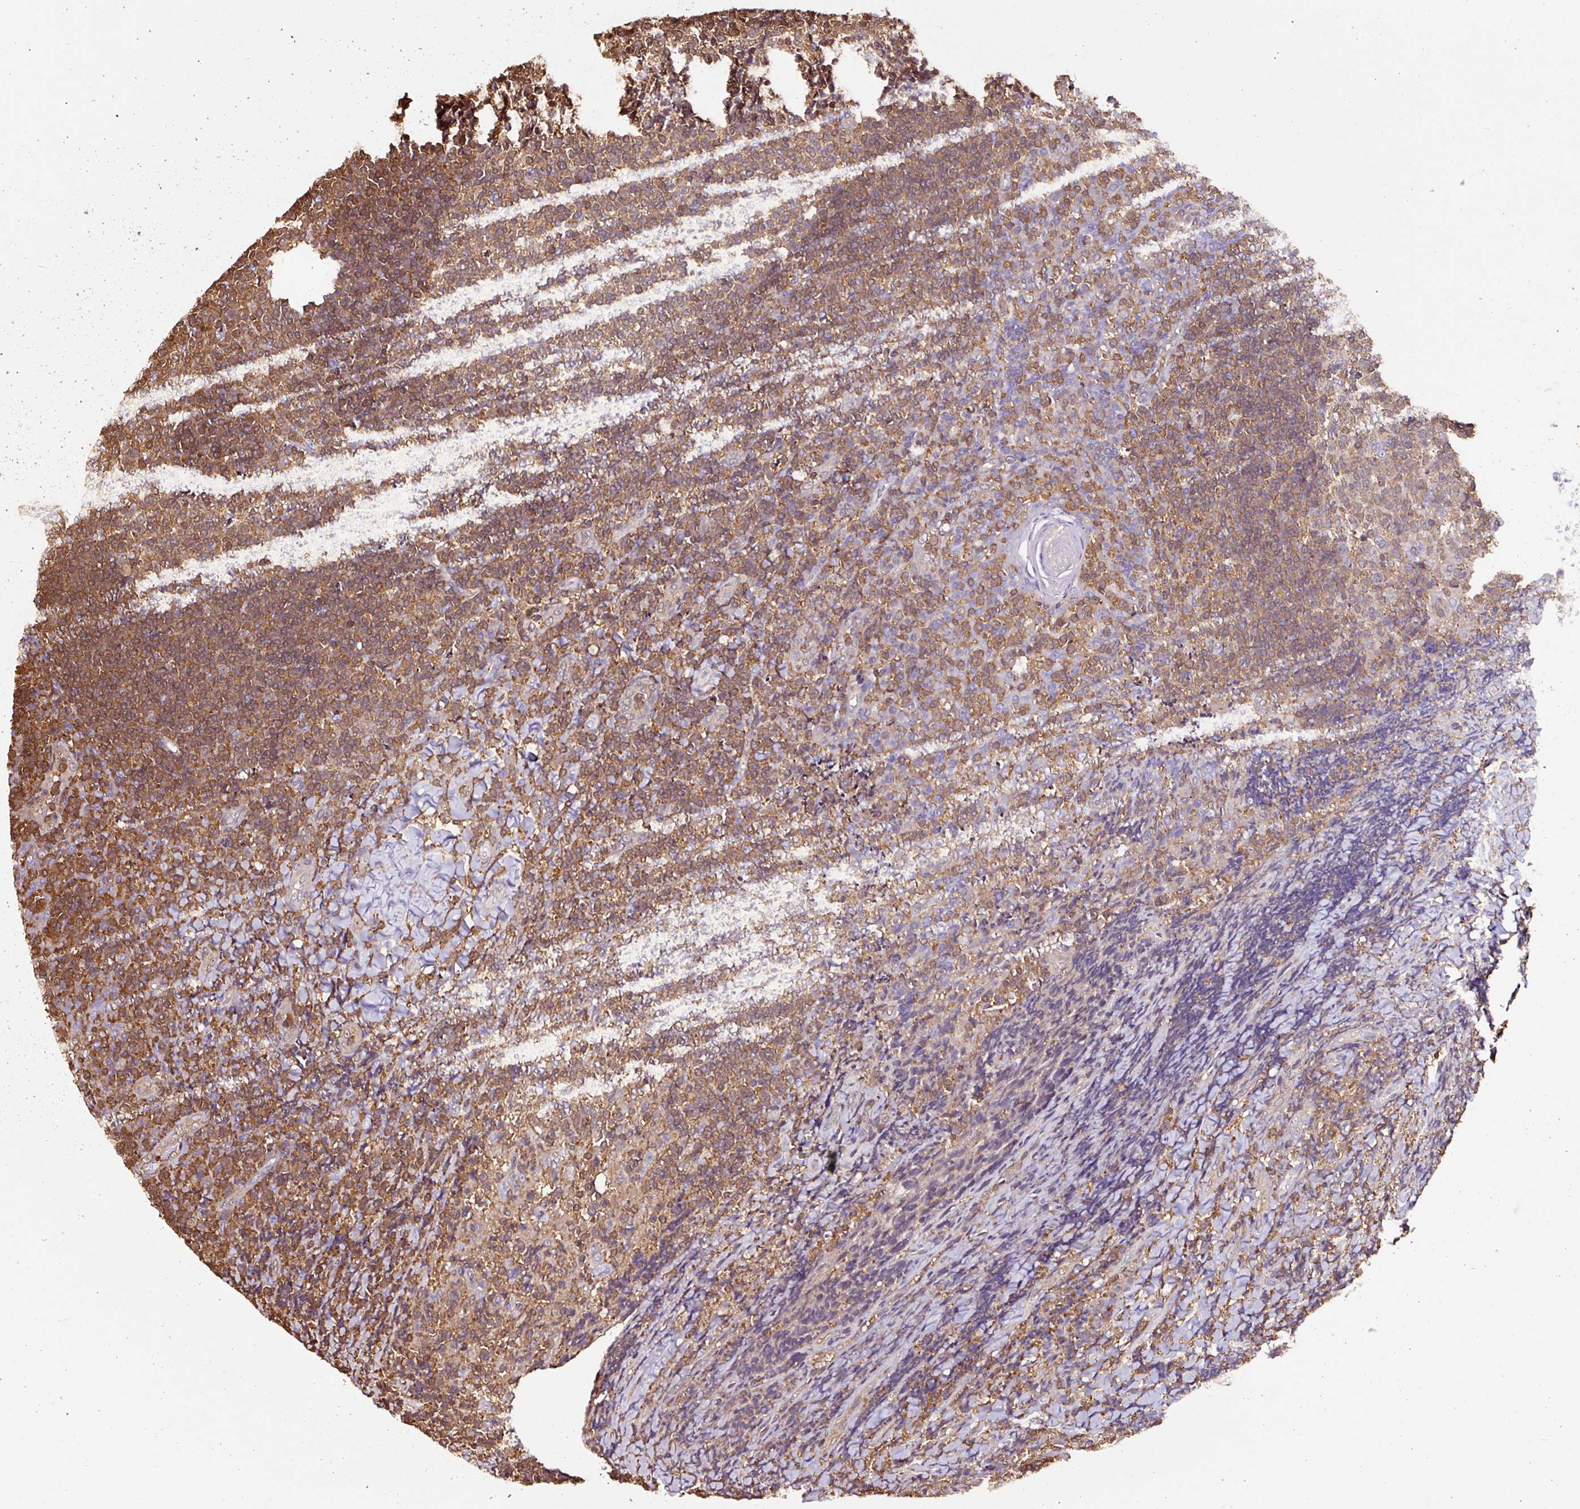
{"staining": {"intensity": "moderate", "quantity": "25%-75%", "location": "cytoplasmic/membranous,nuclear"}, "tissue": "tonsil", "cell_type": "Germinal center cells", "image_type": "normal", "snomed": [{"axis": "morphology", "description": "Normal tissue, NOS"}, {"axis": "topography", "description": "Tonsil"}], "caption": "Immunohistochemical staining of unremarkable tonsil shows 25%-75% levels of moderate cytoplasmic/membranous,nuclear protein staining in about 25%-75% of germinal center cells. (DAB (3,3'-diaminobenzidine) IHC, brown staining for protein, blue staining for nuclei).", "gene": "ARHGDIB", "patient": {"sex": "female", "age": 10}}